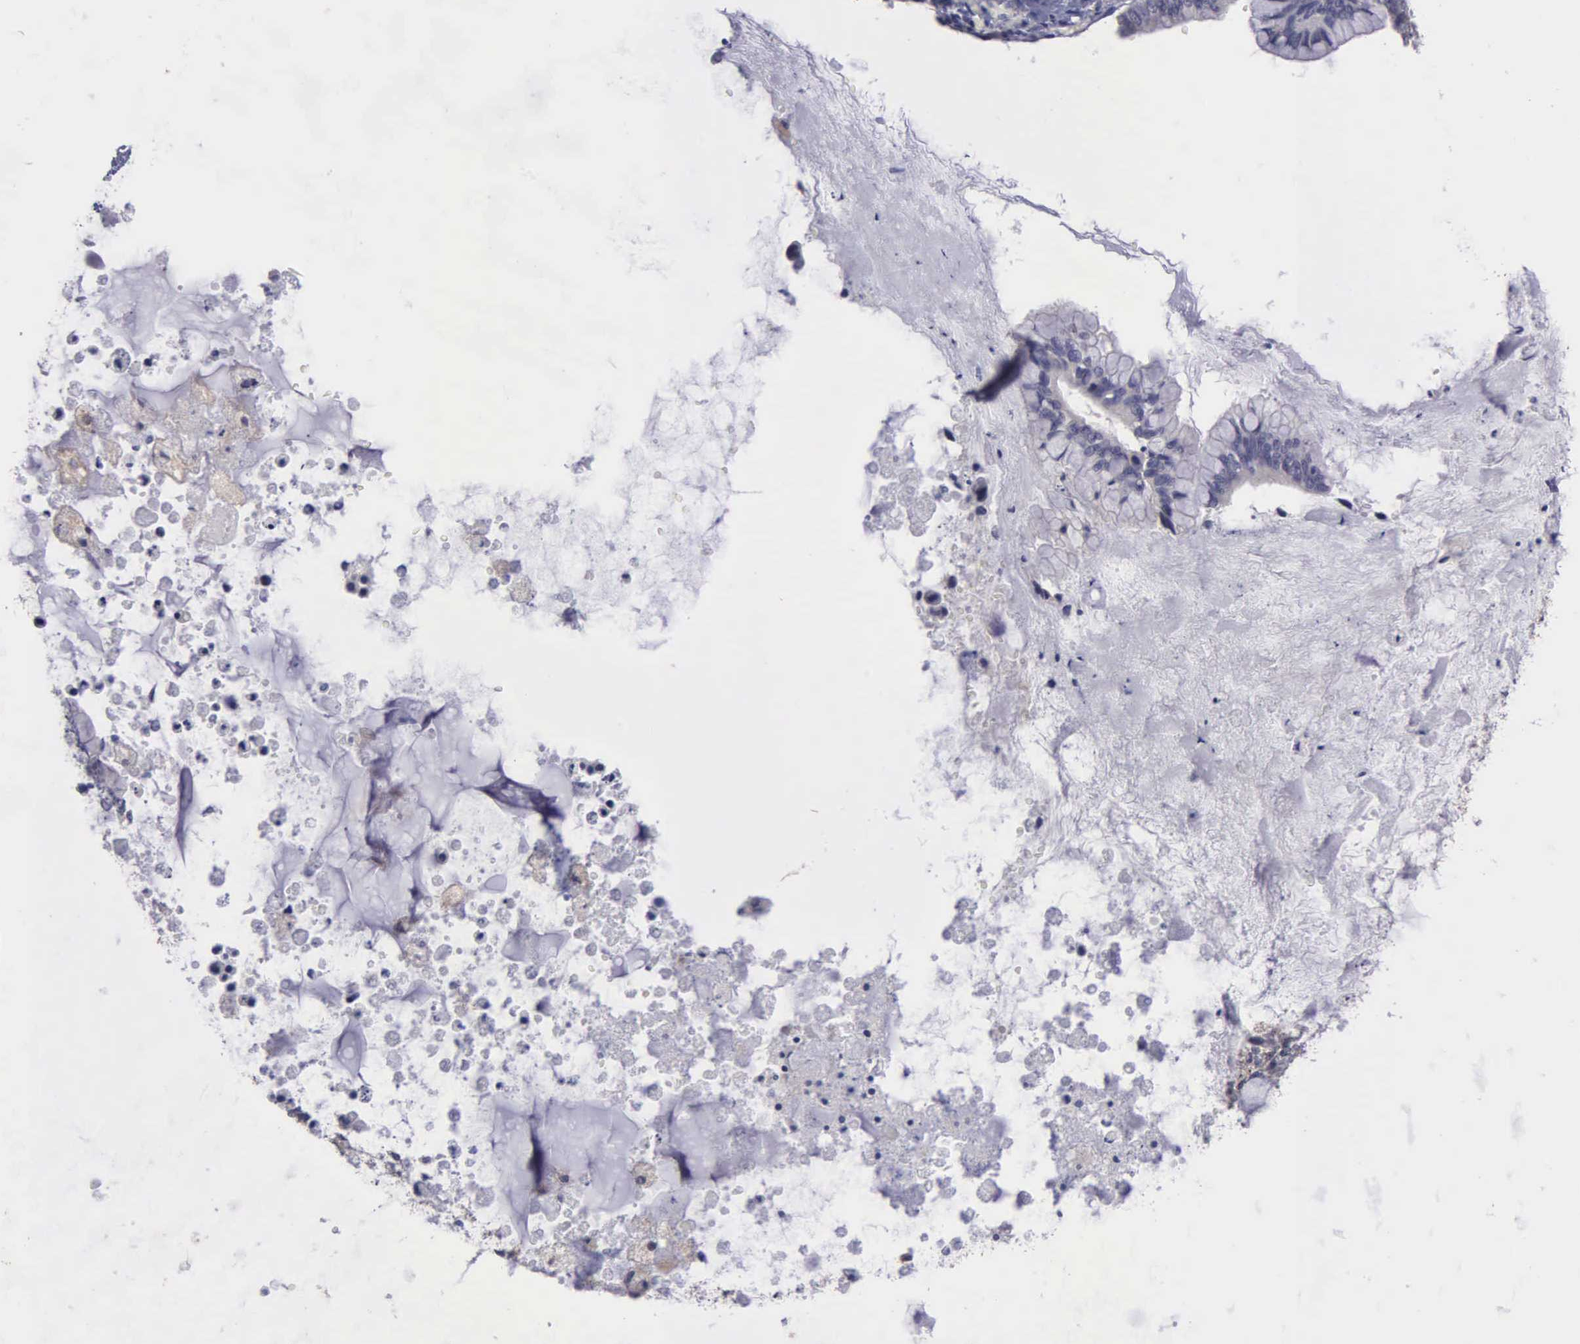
{"staining": {"intensity": "negative", "quantity": "none", "location": "none"}, "tissue": "ovarian cancer", "cell_type": "Tumor cells", "image_type": "cancer", "snomed": [{"axis": "morphology", "description": "Cystadenocarcinoma, mucinous, NOS"}, {"axis": "topography", "description": "Ovary"}], "caption": "Mucinous cystadenocarcinoma (ovarian) was stained to show a protein in brown. There is no significant positivity in tumor cells.", "gene": "RTL10", "patient": {"sex": "female", "age": 36}}